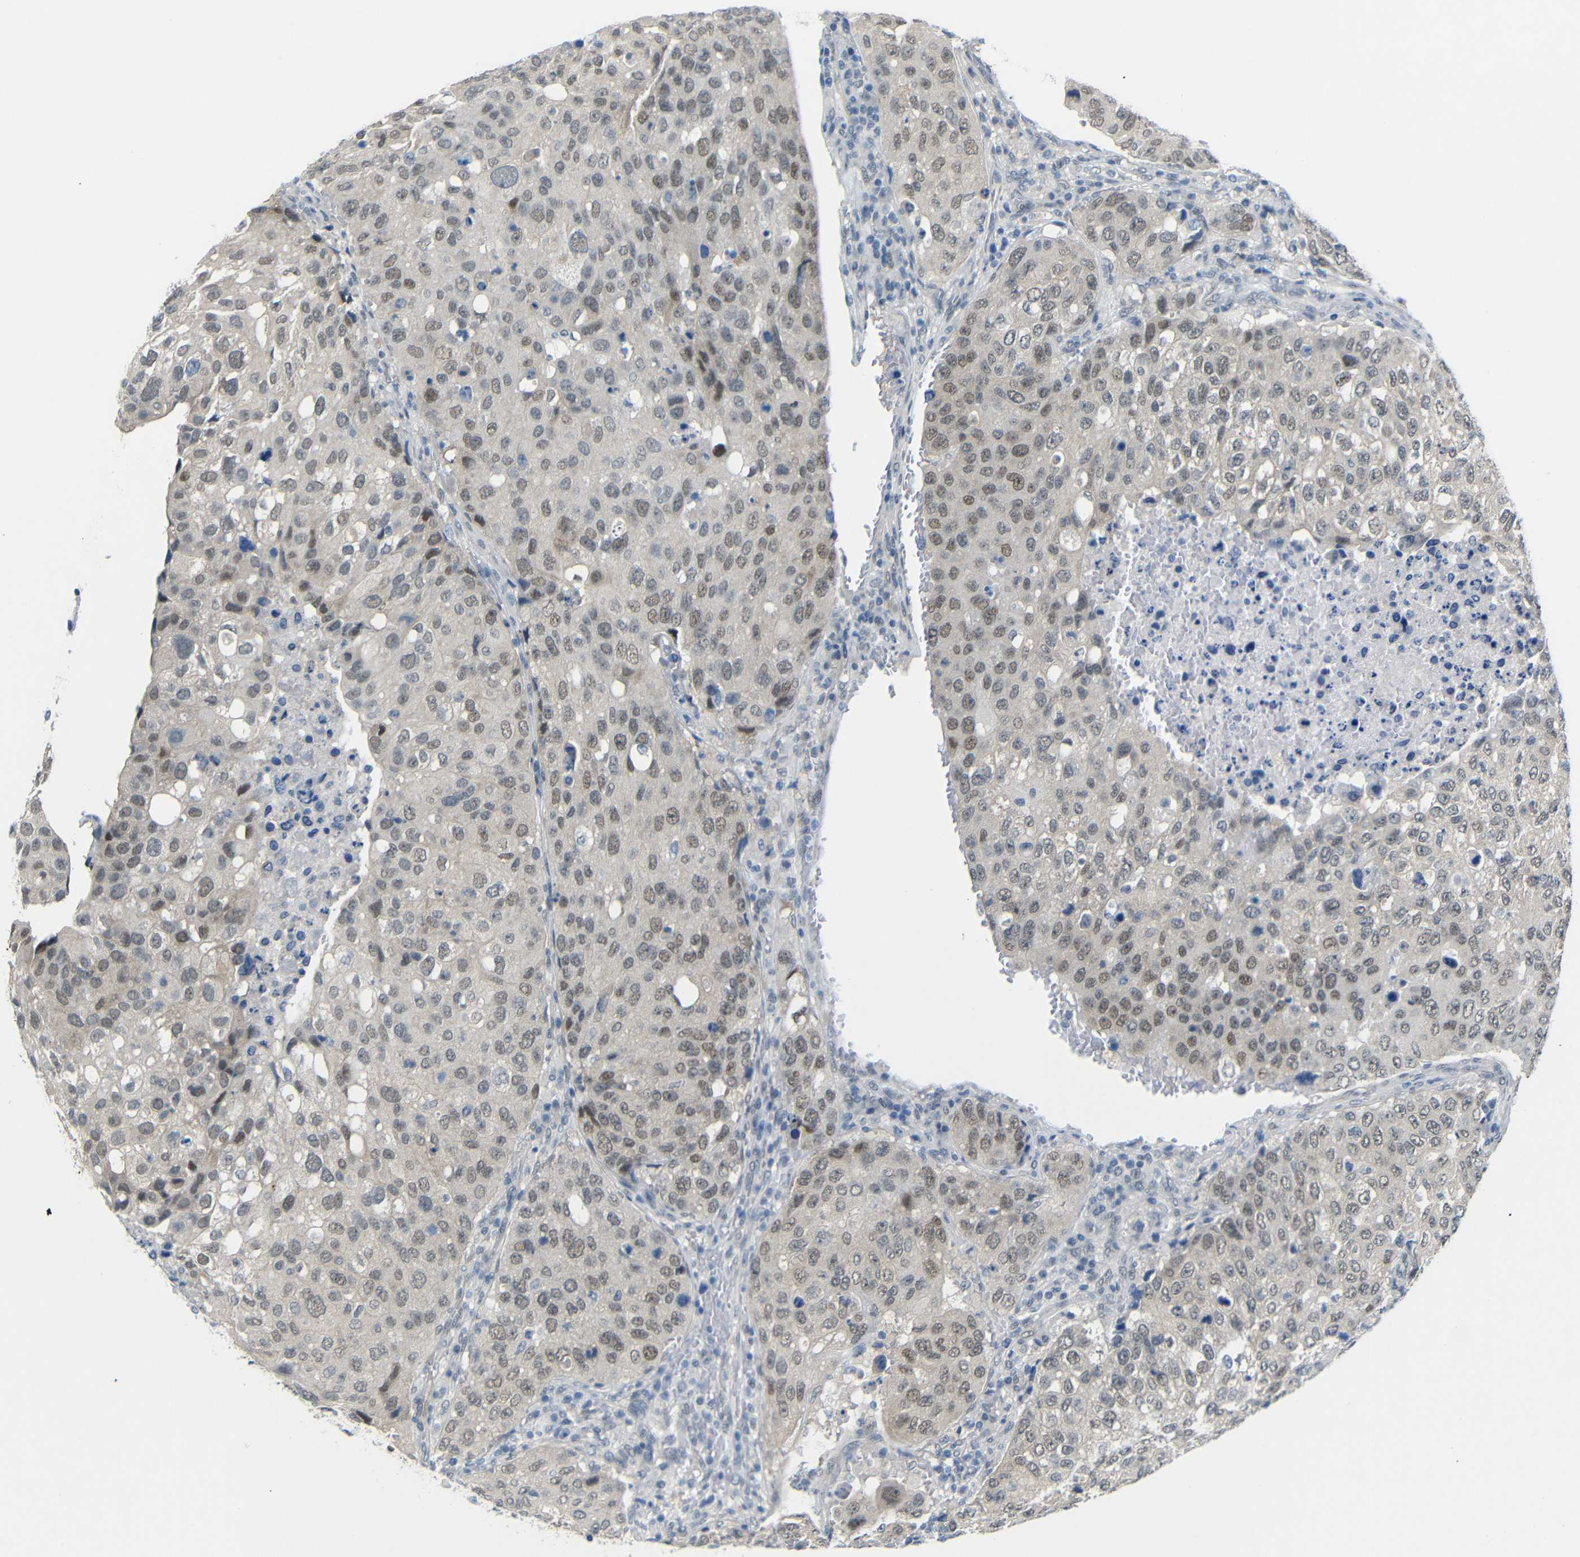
{"staining": {"intensity": "moderate", "quantity": "25%-75%", "location": "nuclear"}, "tissue": "urothelial cancer", "cell_type": "Tumor cells", "image_type": "cancer", "snomed": [{"axis": "morphology", "description": "Urothelial carcinoma, High grade"}, {"axis": "topography", "description": "Lymph node"}, {"axis": "topography", "description": "Urinary bladder"}], "caption": "Brown immunohistochemical staining in urothelial cancer demonstrates moderate nuclear staining in about 25%-75% of tumor cells.", "gene": "GPR158", "patient": {"sex": "male", "age": 51}}